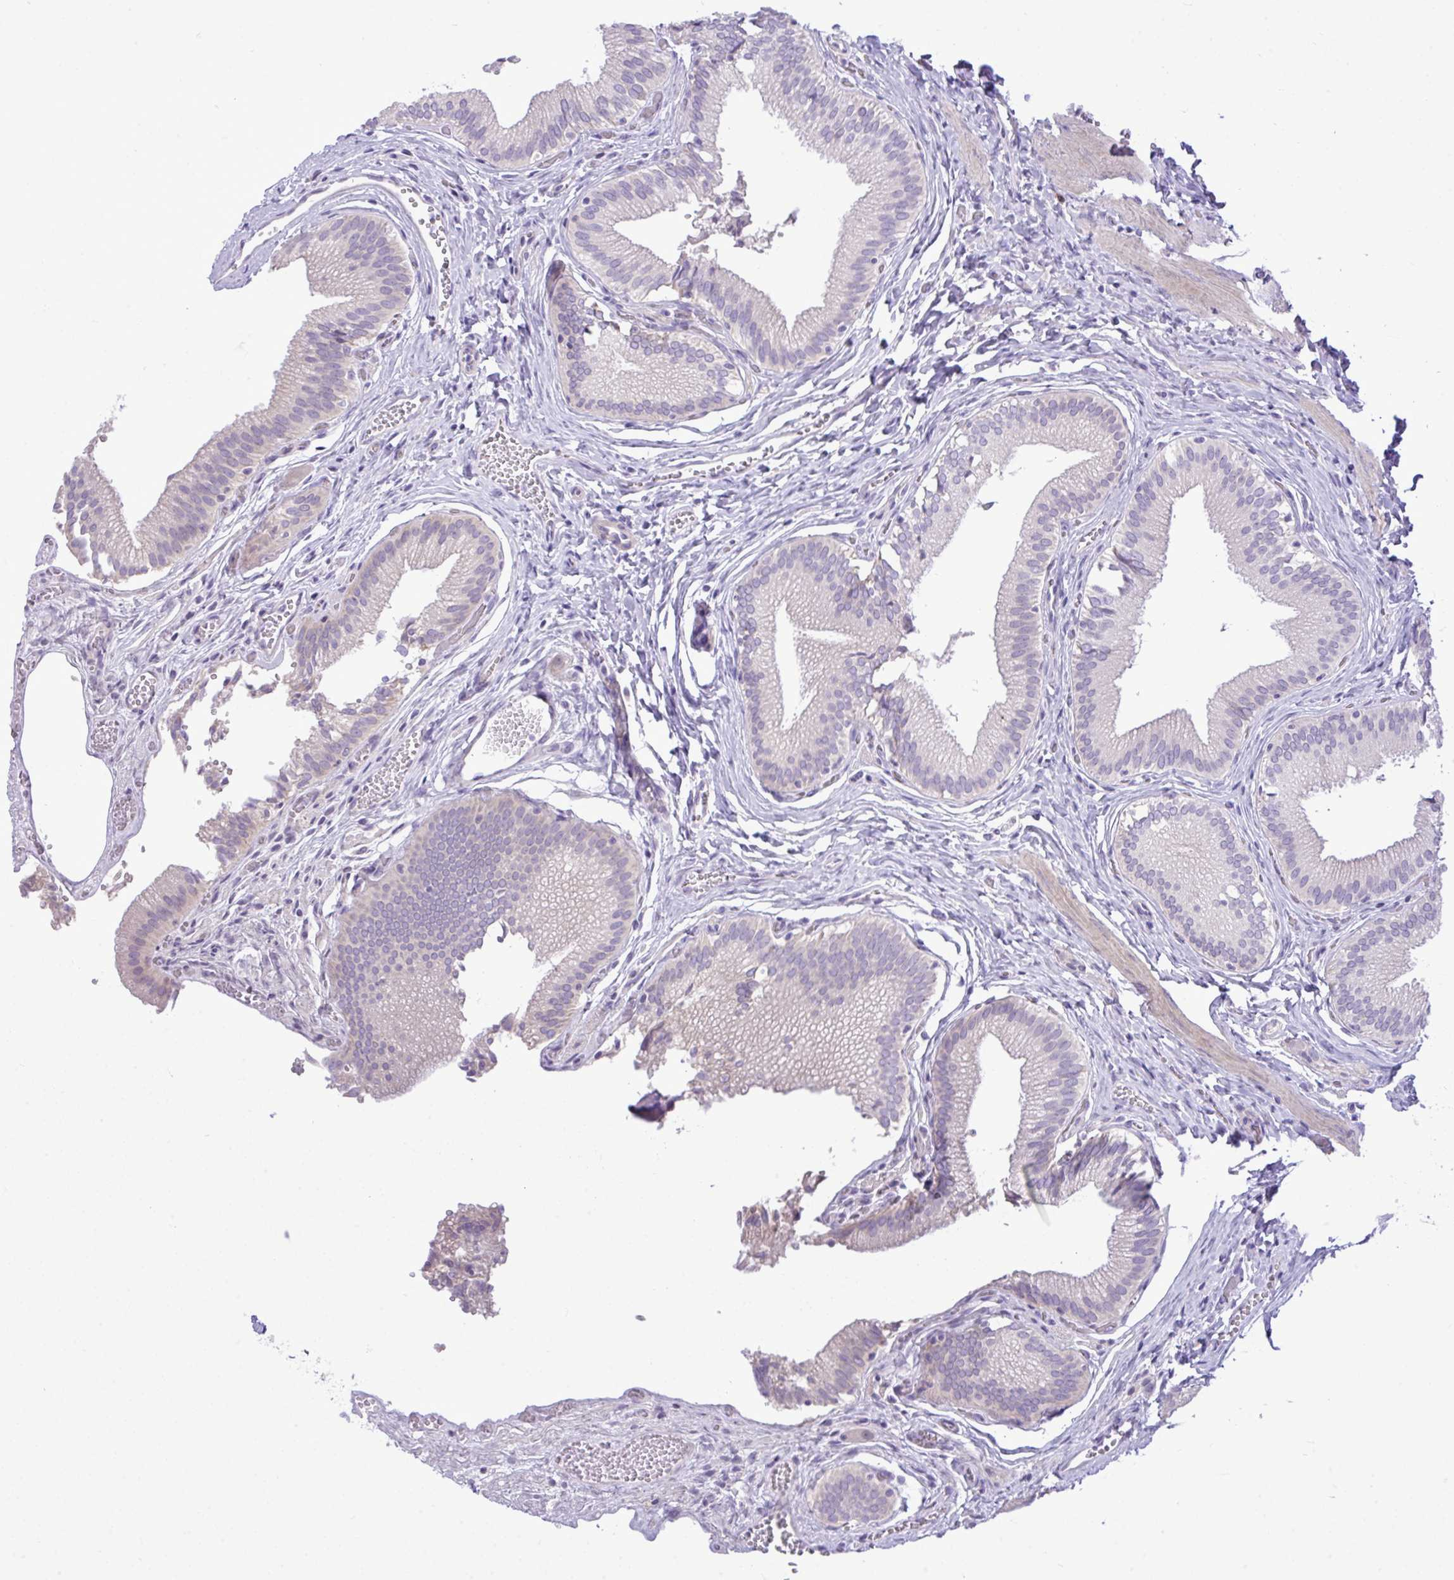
{"staining": {"intensity": "negative", "quantity": "none", "location": "none"}, "tissue": "gallbladder", "cell_type": "Glandular cells", "image_type": "normal", "snomed": [{"axis": "morphology", "description": "Normal tissue, NOS"}, {"axis": "topography", "description": "Gallbladder"}, {"axis": "topography", "description": "Peripheral nerve tissue"}], "caption": "High power microscopy photomicrograph of an immunohistochemistry photomicrograph of unremarkable gallbladder, revealing no significant staining in glandular cells. Brightfield microscopy of immunohistochemistry (IHC) stained with DAB (brown) and hematoxylin (blue), captured at high magnification.", "gene": "SPAG1", "patient": {"sex": "male", "age": 17}}